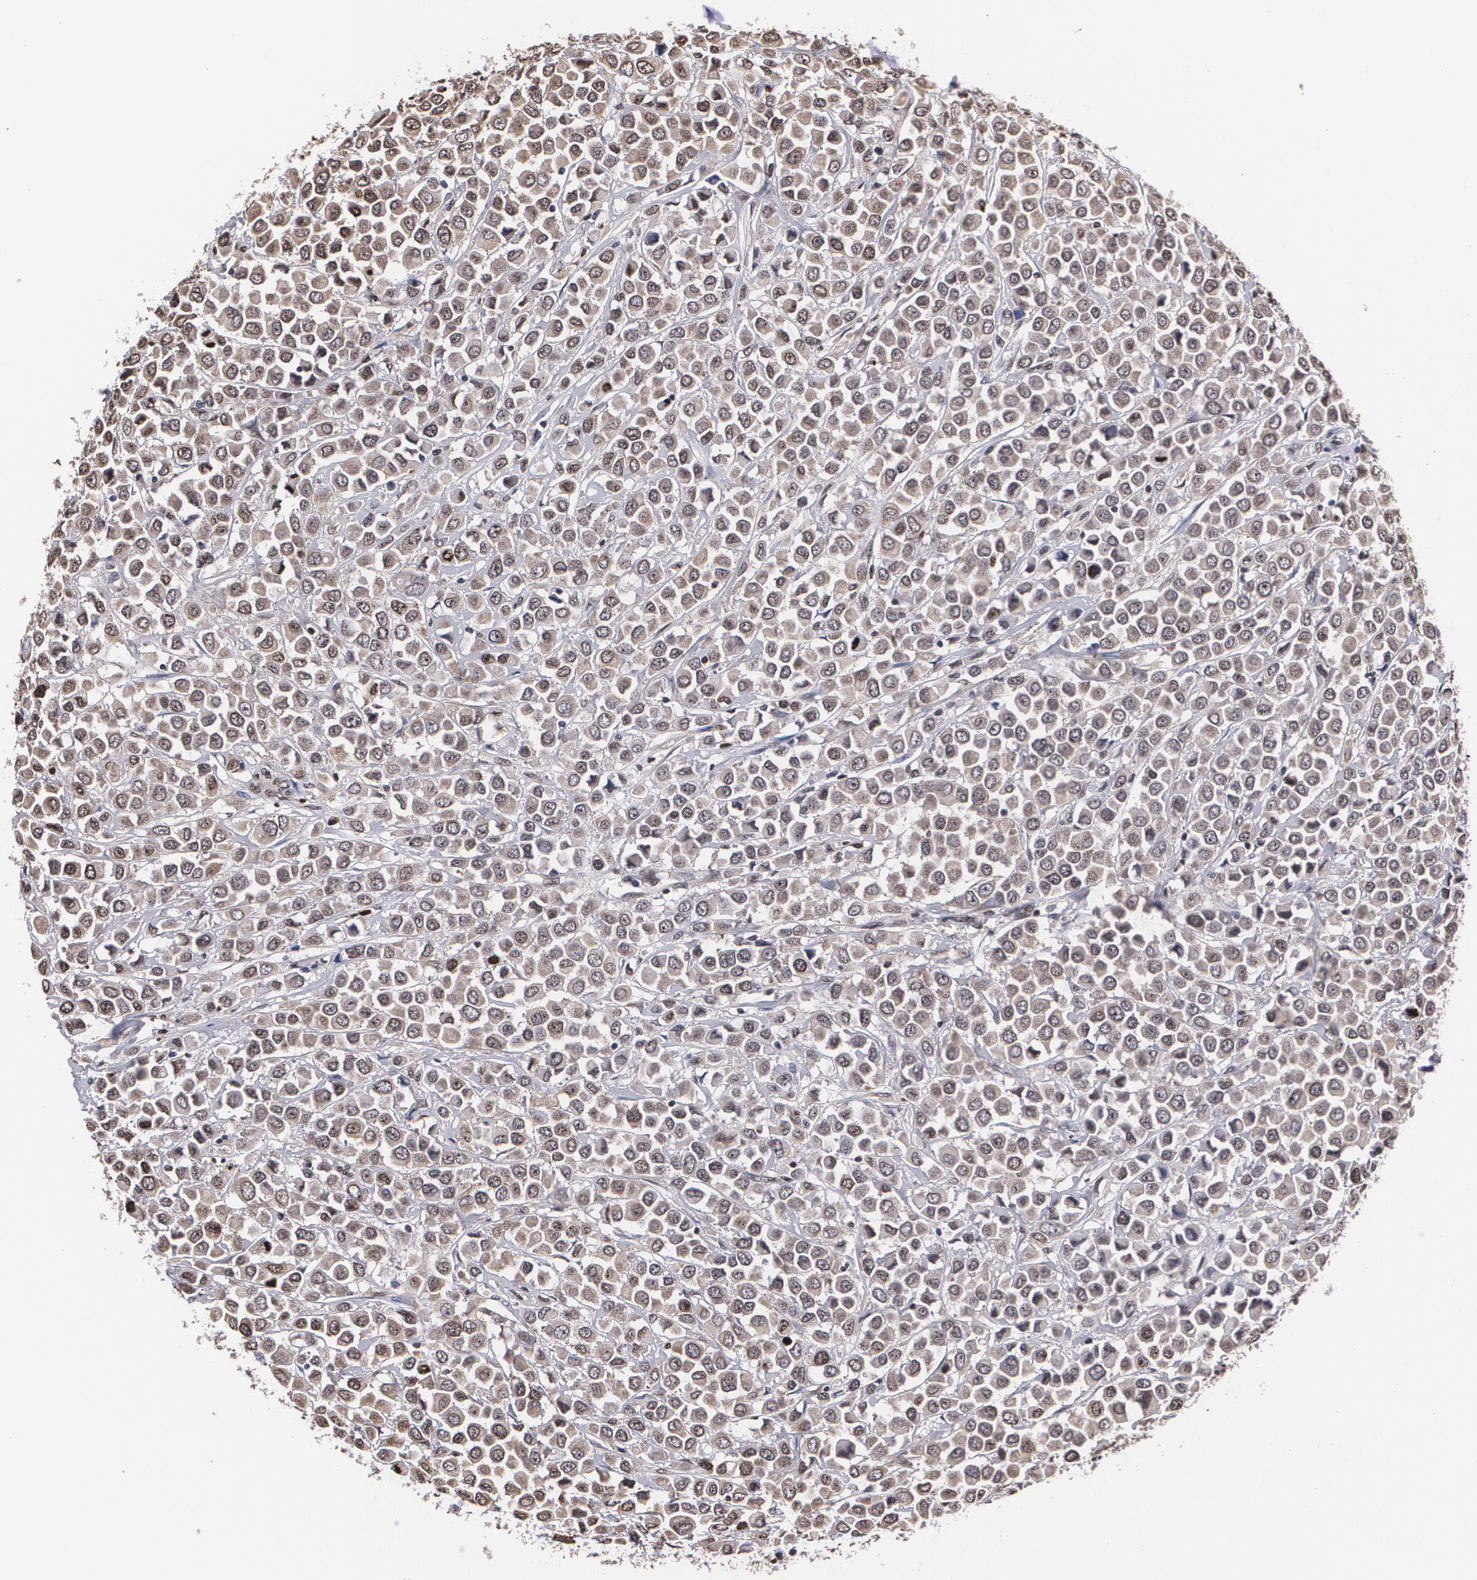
{"staining": {"intensity": "weak", "quantity": "25%-75%", "location": "cytoplasmic/membranous,nuclear"}, "tissue": "breast cancer", "cell_type": "Tumor cells", "image_type": "cancer", "snomed": [{"axis": "morphology", "description": "Duct carcinoma"}, {"axis": "topography", "description": "Breast"}], "caption": "This photomicrograph exhibits IHC staining of breast cancer (invasive ductal carcinoma), with low weak cytoplasmic/membranous and nuclear staining in about 25%-75% of tumor cells.", "gene": "MVP", "patient": {"sex": "female", "age": 61}}